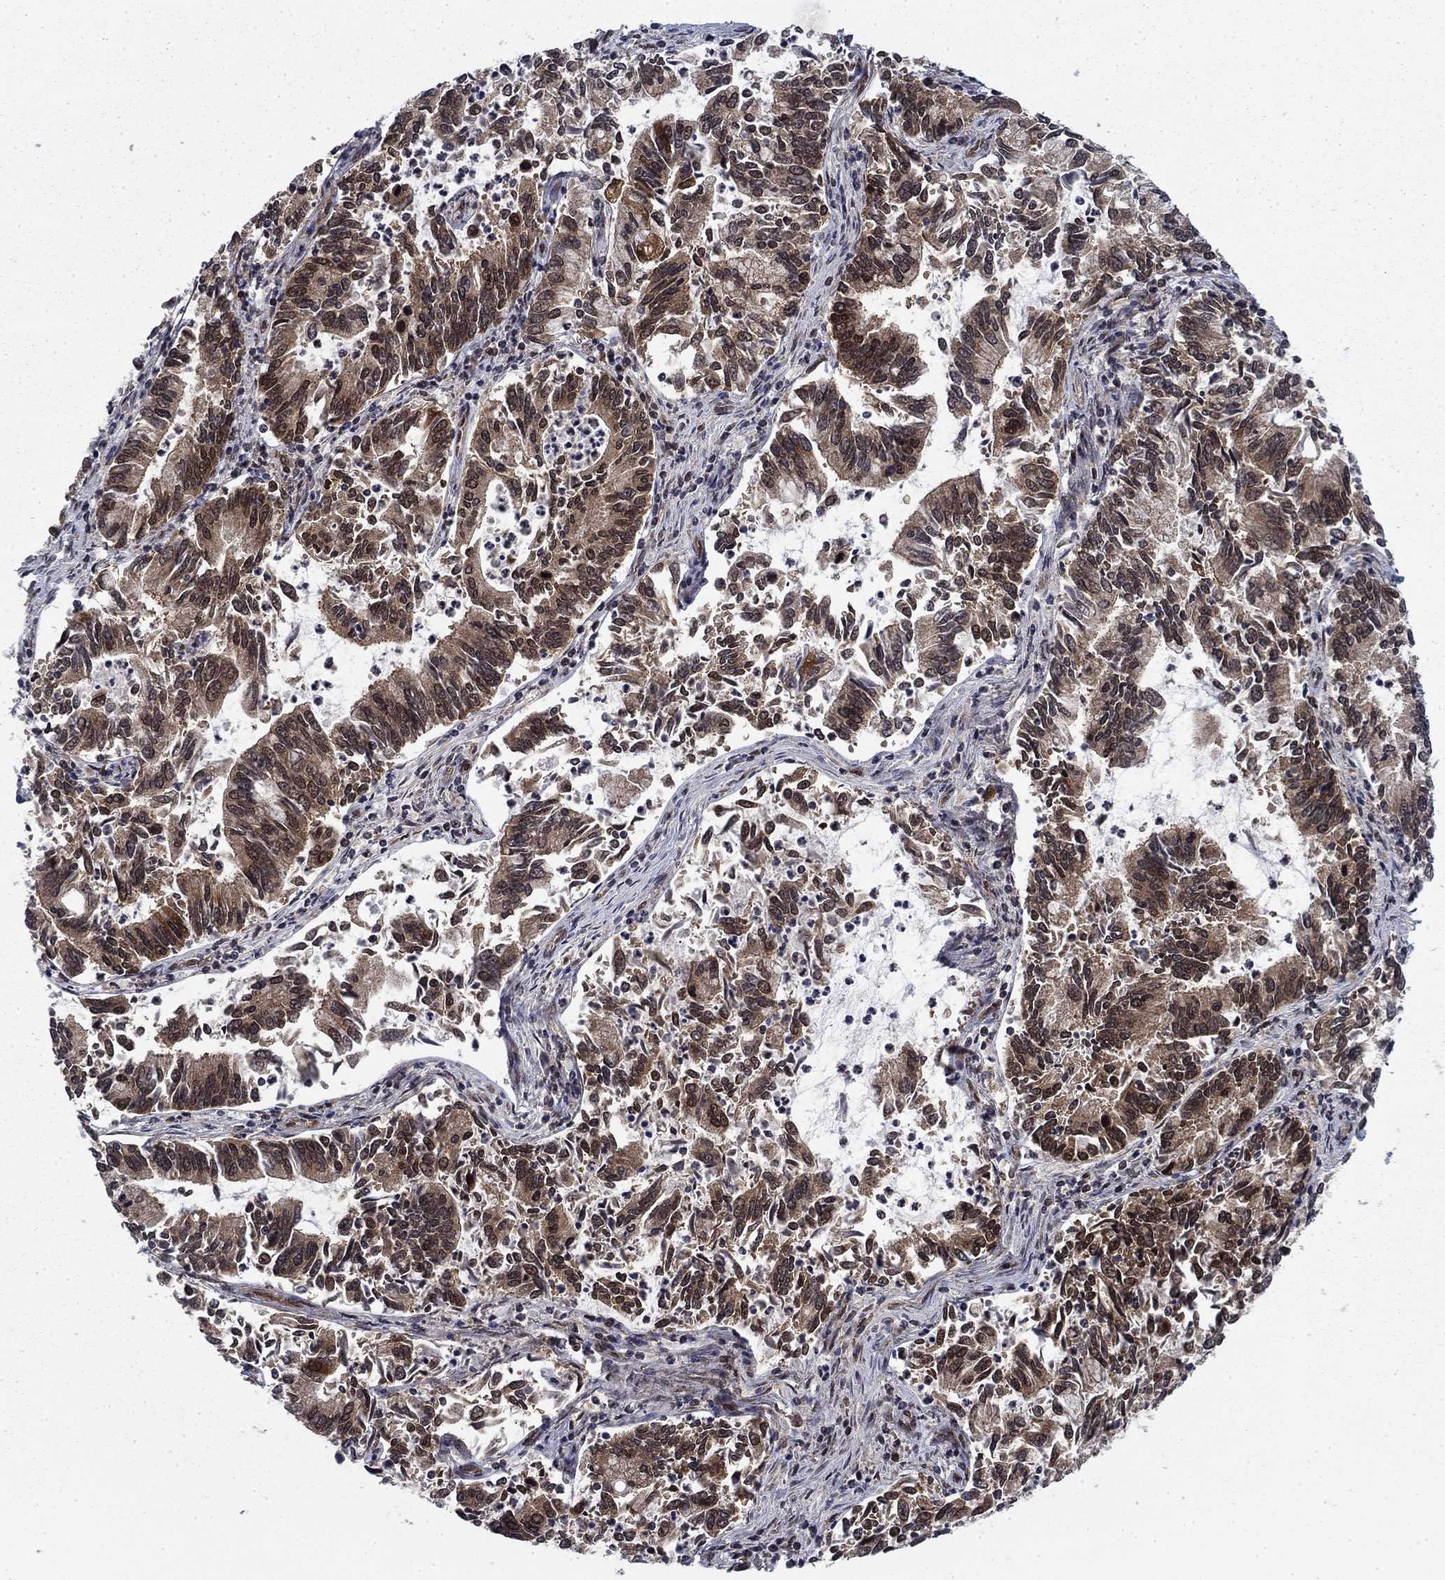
{"staining": {"intensity": "strong", "quantity": "<25%", "location": "cytoplasmic/membranous,nuclear"}, "tissue": "cervical cancer", "cell_type": "Tumor cells", "image_type": "cancer", "snomed": [{"axis": "morphology", "description": "Adenocarcinoma, NOS"}, {"axis": "topography", "description": "Cervix"}], "caption": "DAB (3,3'-diaminobenzidine) immunohistochemical staining of cervical adenocarcinoma demonstrates strong cytoplasmic/membranous and nuclear protein expression in about <25% of tumor cells.", "gene": "DNAJA1", "patient": {"sex": "female", "age": 42}}